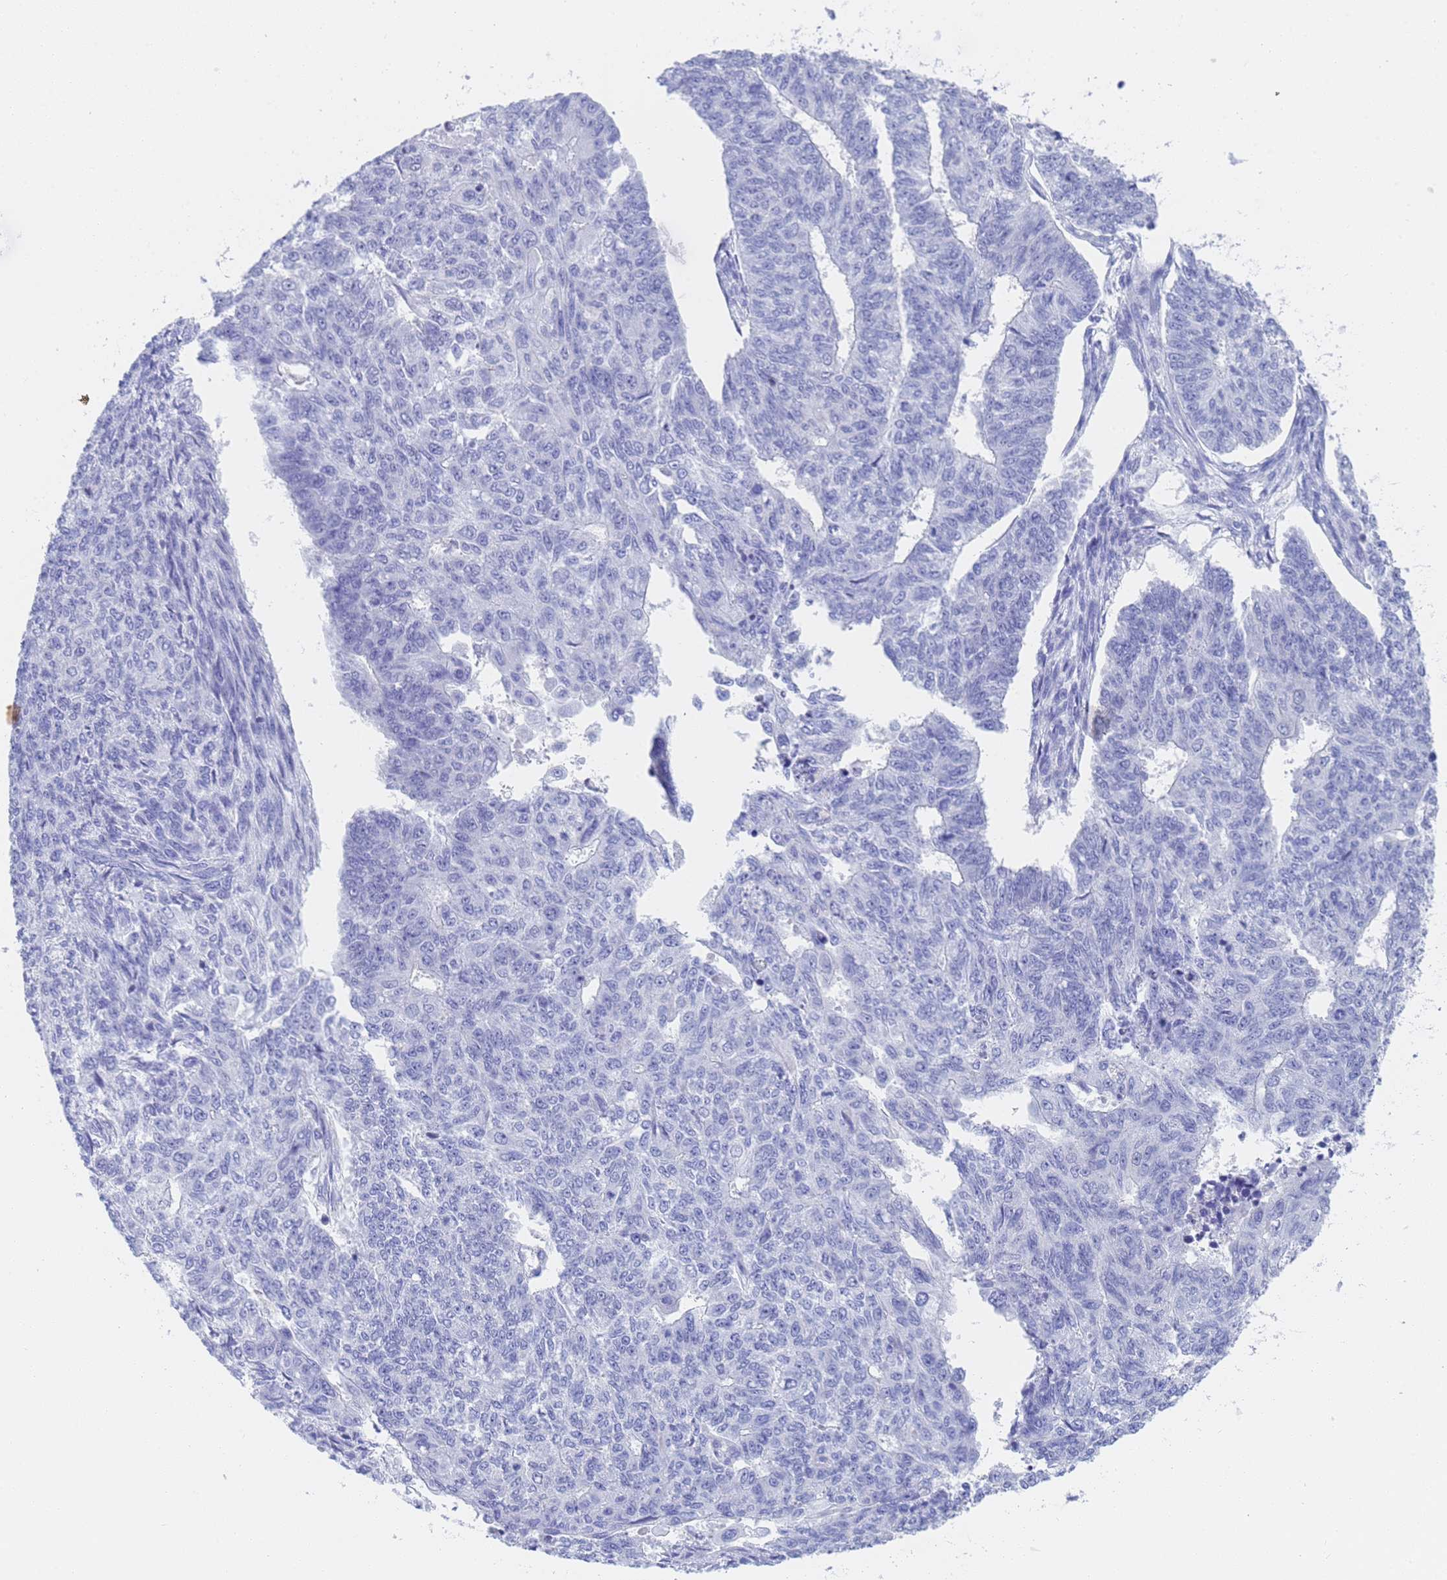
{"staining": {"intensity": "negative", "quantity": "none", "location": "none"}, "tissue": "endometrial cancer", "cell_type": "Tumor cells", "image_type": "cancer", "snomed": [{"axis": "morphology", "description": "Adenocarcinoma, NOS"}, {"axis": "topography", "description": "Endometrium"}], "caption": "An image of human endometrial cancer (adenocarcinoma) is negative for staining in tumor cells.", "gene": "STATH", "patient": {"sex": "female", "age": 32}}